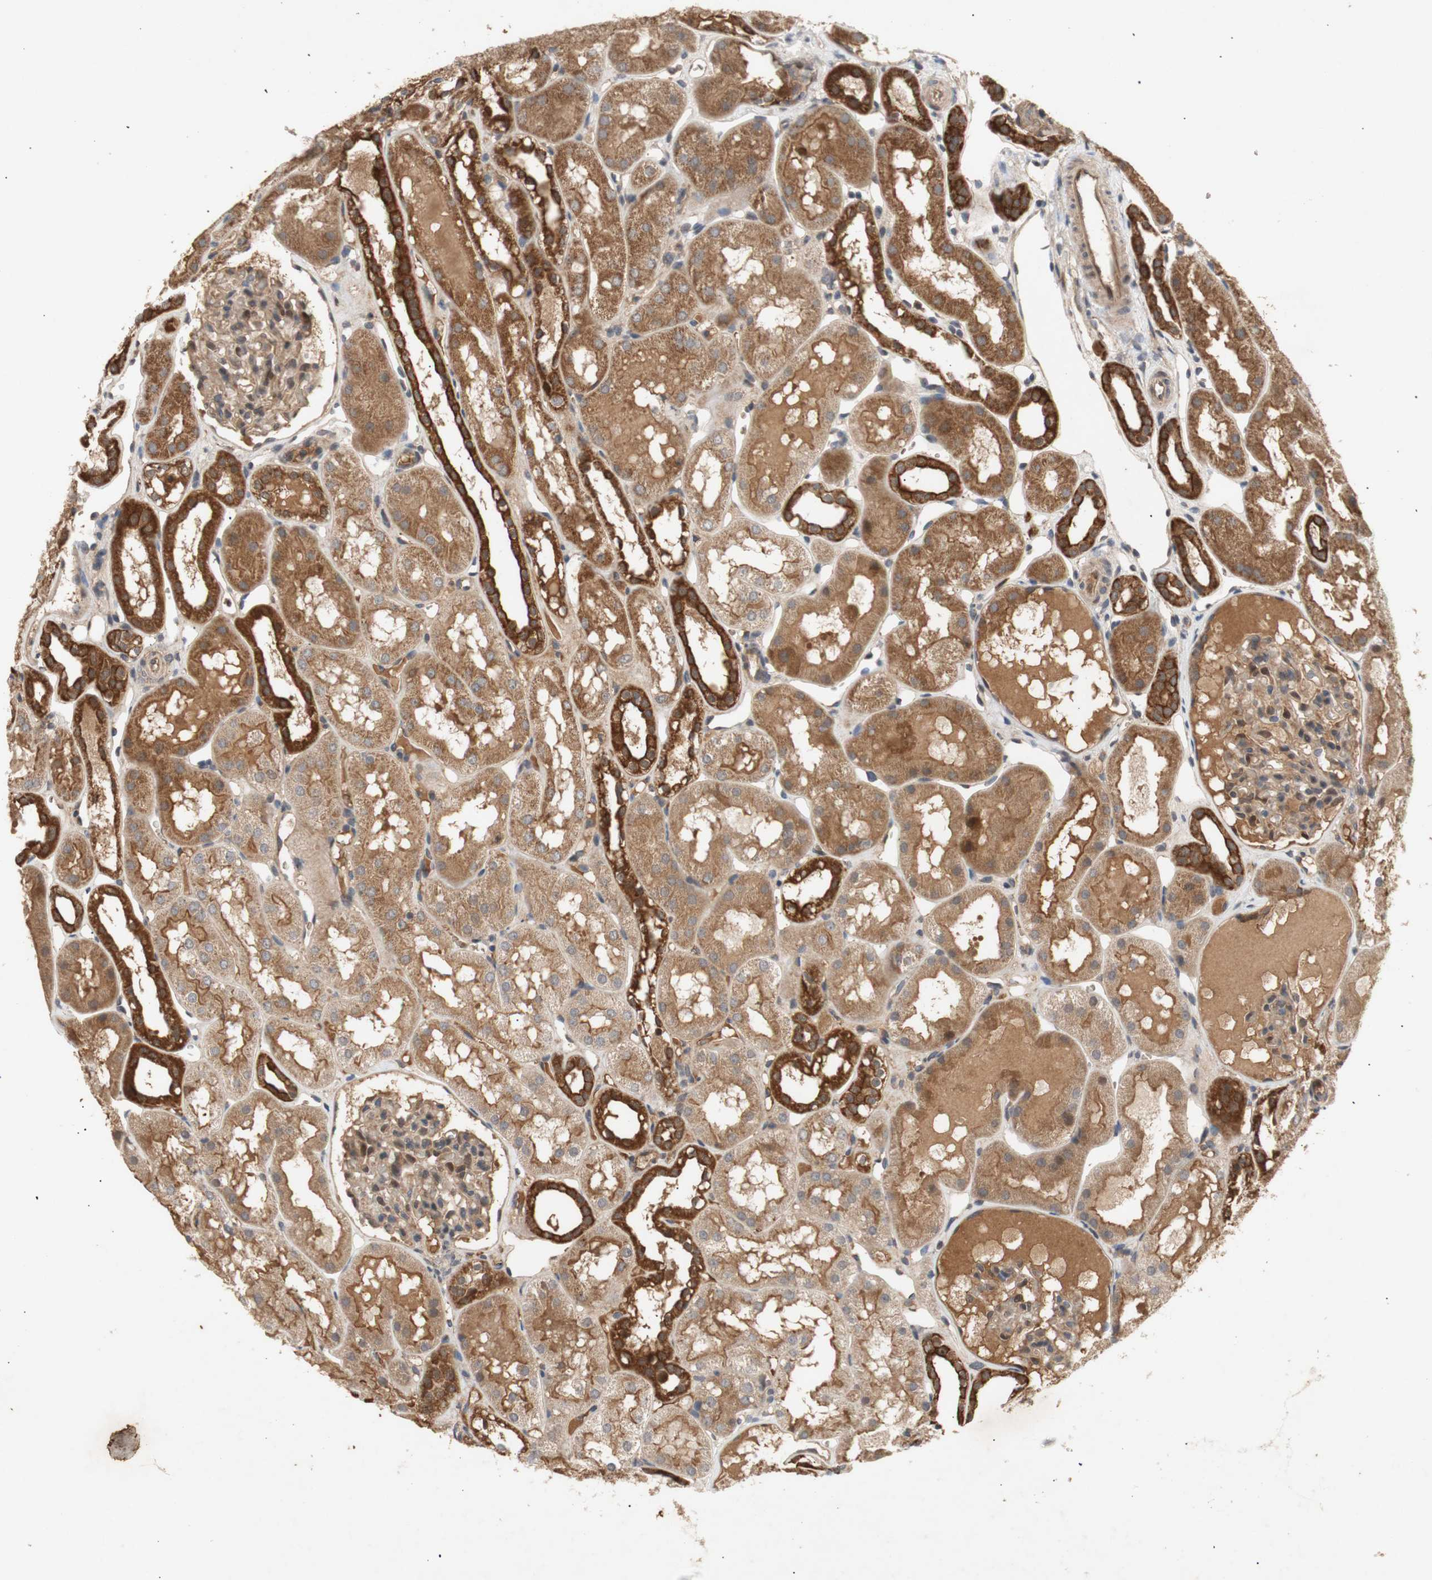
{"staining": {"intensity": "weak", "quantity": ">75%", "location": "cytoplasmic/membranous"}, "tissue": "kidney", "cell_type": "Cells in glomeruli", "image_type": "normal", "snomed": [{"axis": "morphology", "description": "Normal tissue, NOS"}, {"axis": "topography", "description": "Kidney"}, {"axis": "topography", "description": "Urinary bladder"}], "caption": "DAB immunohistochemical staining of benign human kidney exhibits weak cytoplasmic/membranous protein staining in about >75% of cells in glomeruli.", "gene": "PKN1", "patient": {"sex": "male", "age": 16}}